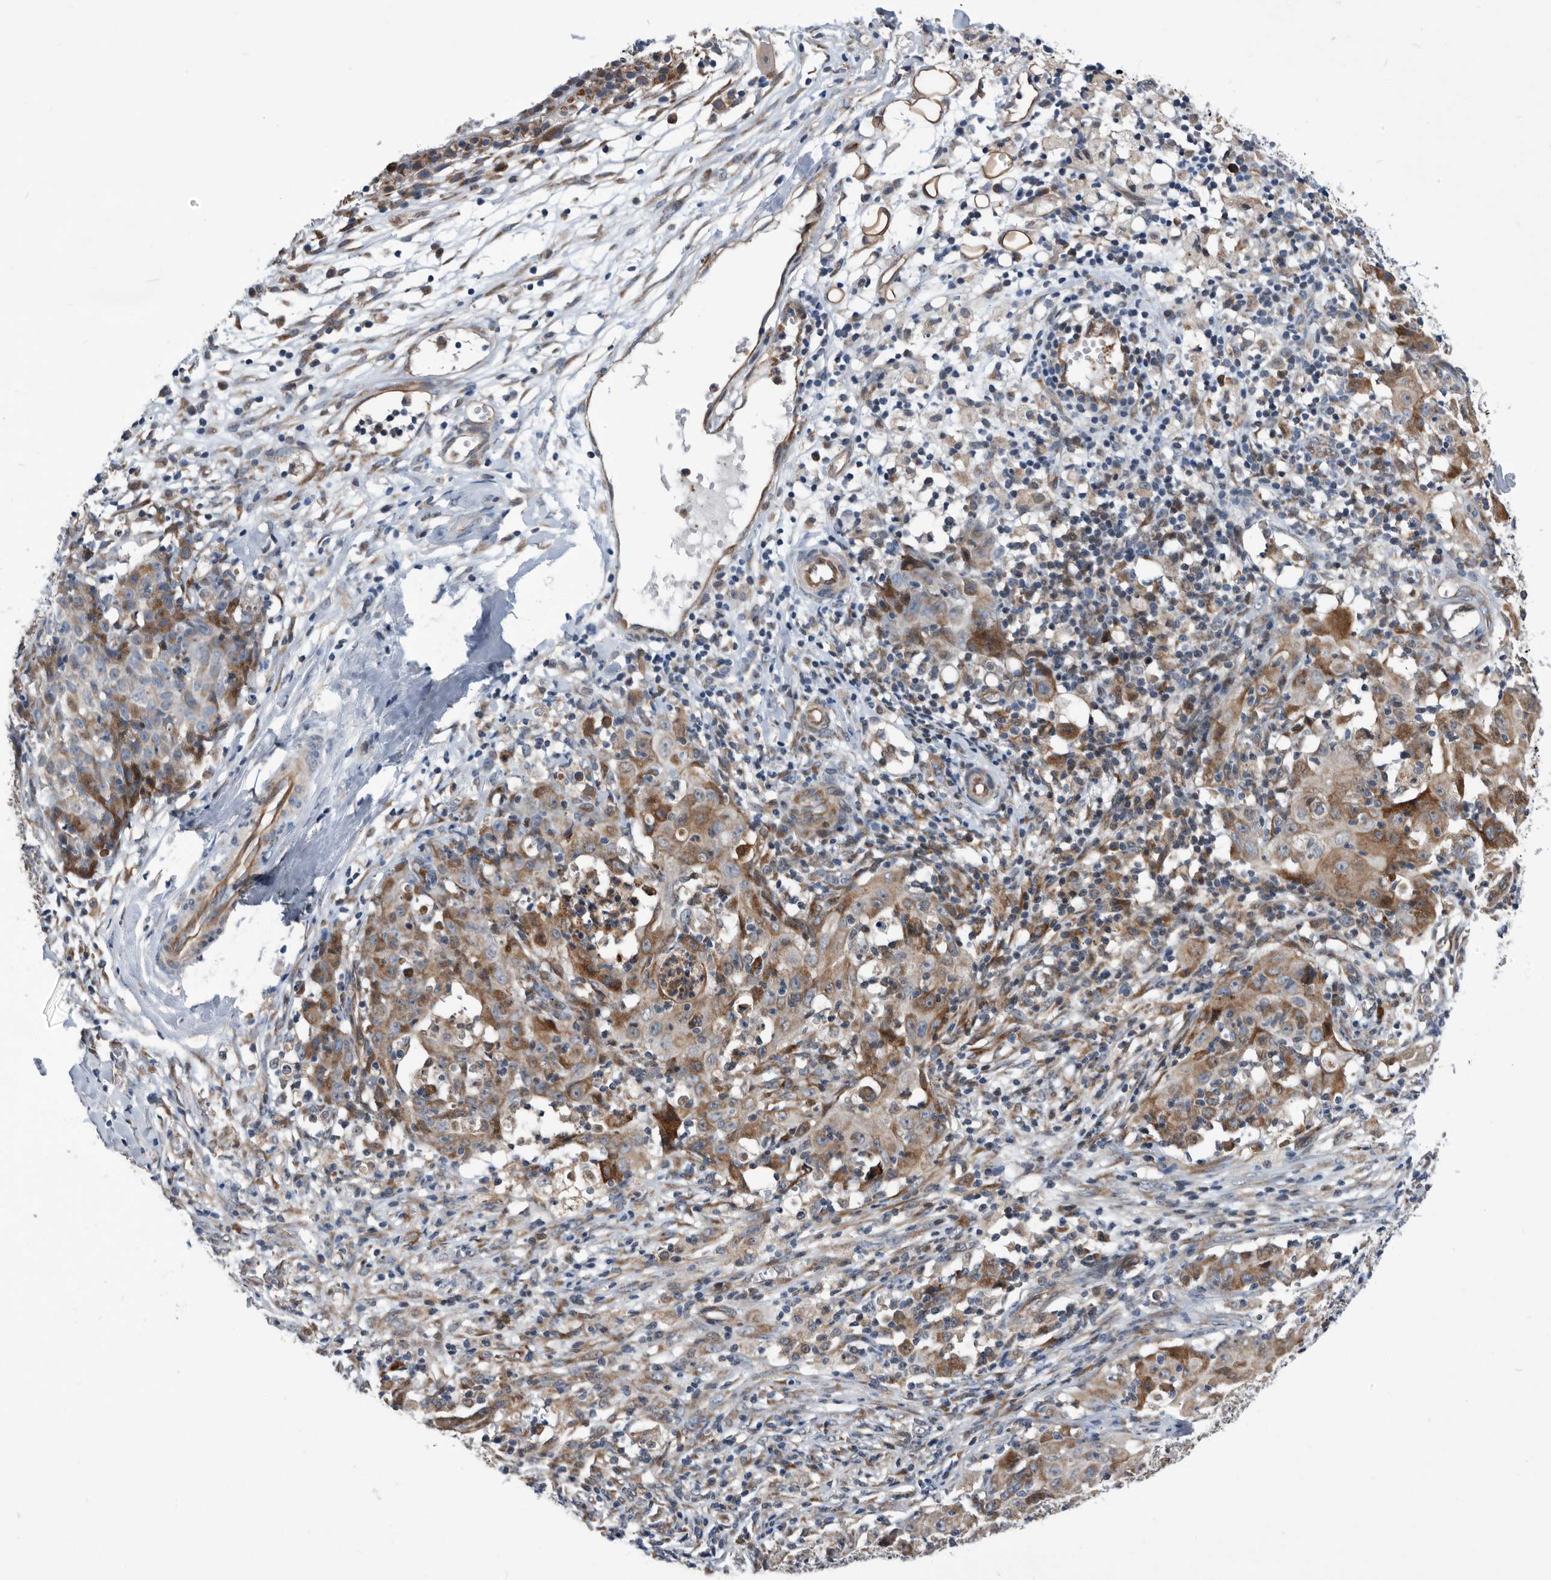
{"staining": {"intensity": "moderate", "quantity": "25%-75%", "location": "cytoplasmic/membranous"}, "tissue": "ovarian cancer", "cell_type": "Tumor cells", "image_type": "cancer", "snomed": [{"axis": "morphology", "description": "Carcinoma, endometroid"}, {"axis": "topography", "description": "Ovary"}], "caption": "Immunohistochemistry histopathology image of human endometroid carcinoma (ovarian) stained for a protein (brown), which shows medium levels of moderate cytoplasmic/membranous positivity in about 25%-75% of tumor cells.", "gene": "SERINC2", "patient": {"sex": "female", "age": 42}}